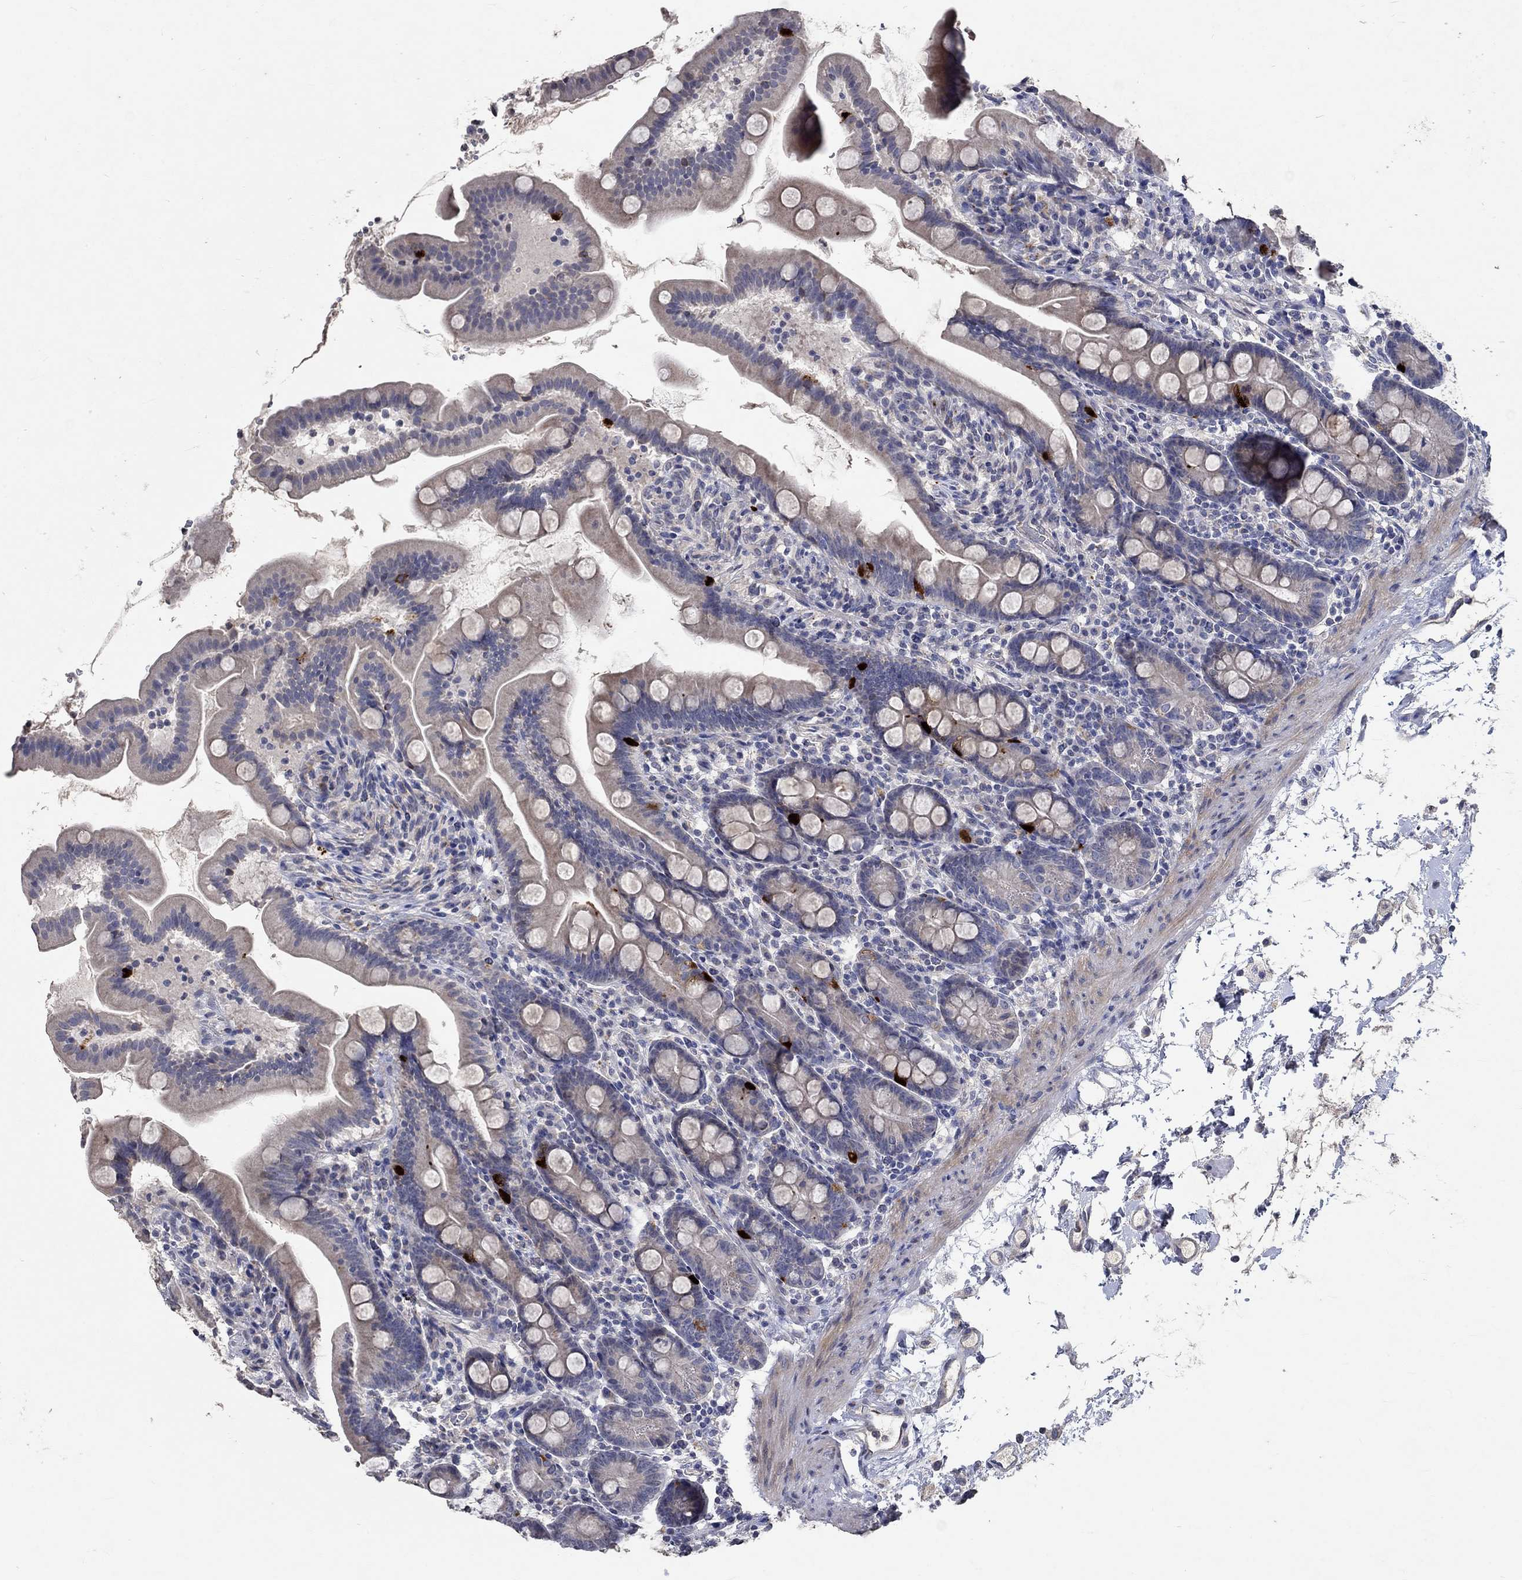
{"staining": {"intensity": "strong", "quantity": "<25%", "location": "cytoplasmic/membranous"}, "tissue": "small intestine", "cell_type": "Glandular cells", "image_type": "normal", "snomed": [{"axis": "morphology", "description": "Normal tissue, NOS"}, {"axis": "topography", "description": "Small intestine"}], "caption": "Small intestine stained with a brown dye exhibits strong cytoplasmic/membranous positive staining in approximately <25% of glandular cells.", "gene": "TMEM169", "patient": {"sex": "female", "age": 44}}